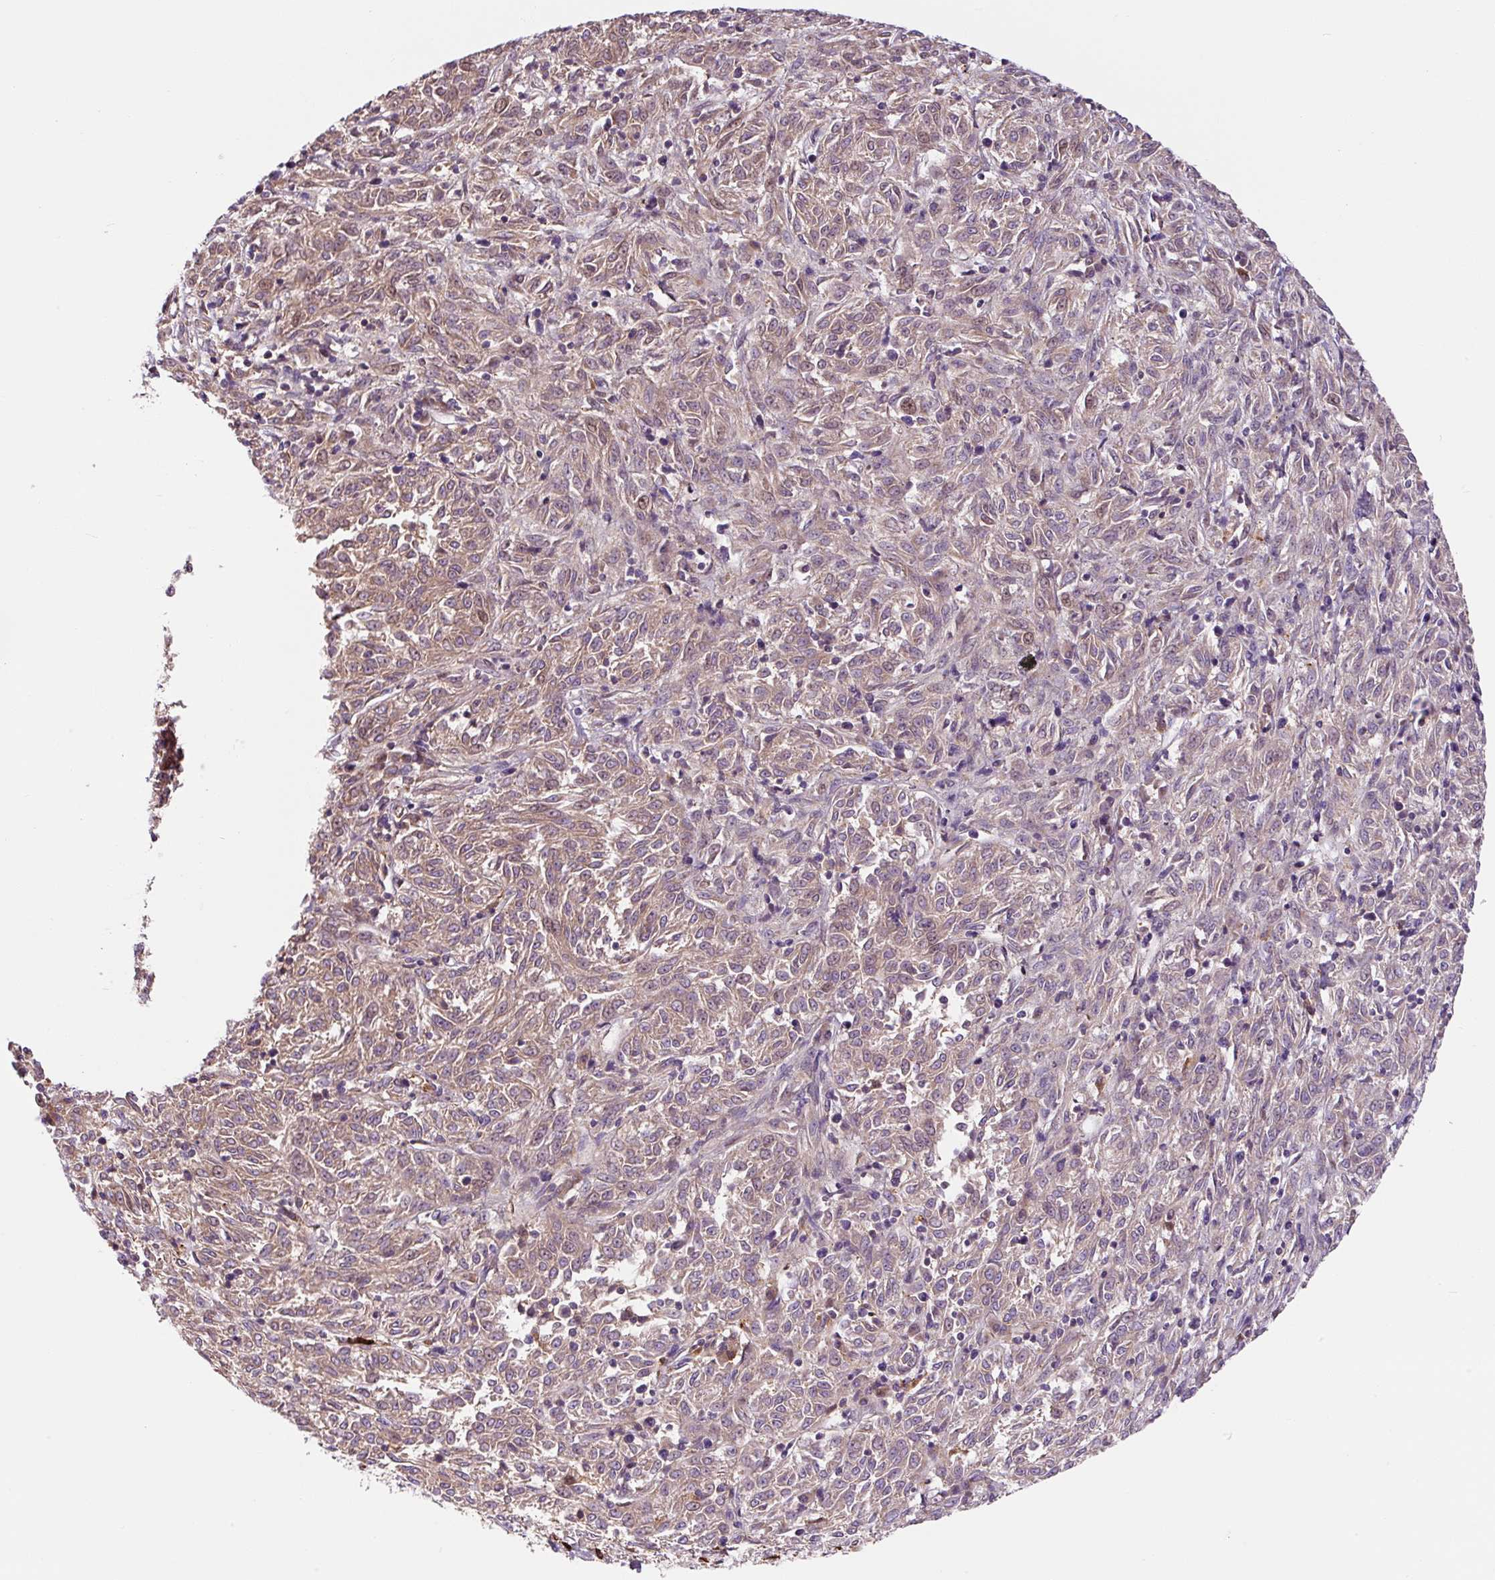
{"staining": {"intensity": "moderate", "quantity": ">75%", "location": "cytoplasmic/membranous,nuclear"}, "tissue": "melanoma", "cell_type": "Tumor cells", "image_type": "cancer", "snomed": [{"axis": "morphology", "description": "Malignant melanoma, NOS"}, {"axis": "topography", "description": "Skin"}], "caption": "This micrograph demonstrates immunohistochemistry (IHC) staining of human malignant melanoma, with medium moderate cytoplasmic/membranous and nuclear positivity in approximately >75% of tumor cells.", "gene": "FUT10", "patient": {"sex": "female", "age": 72}}